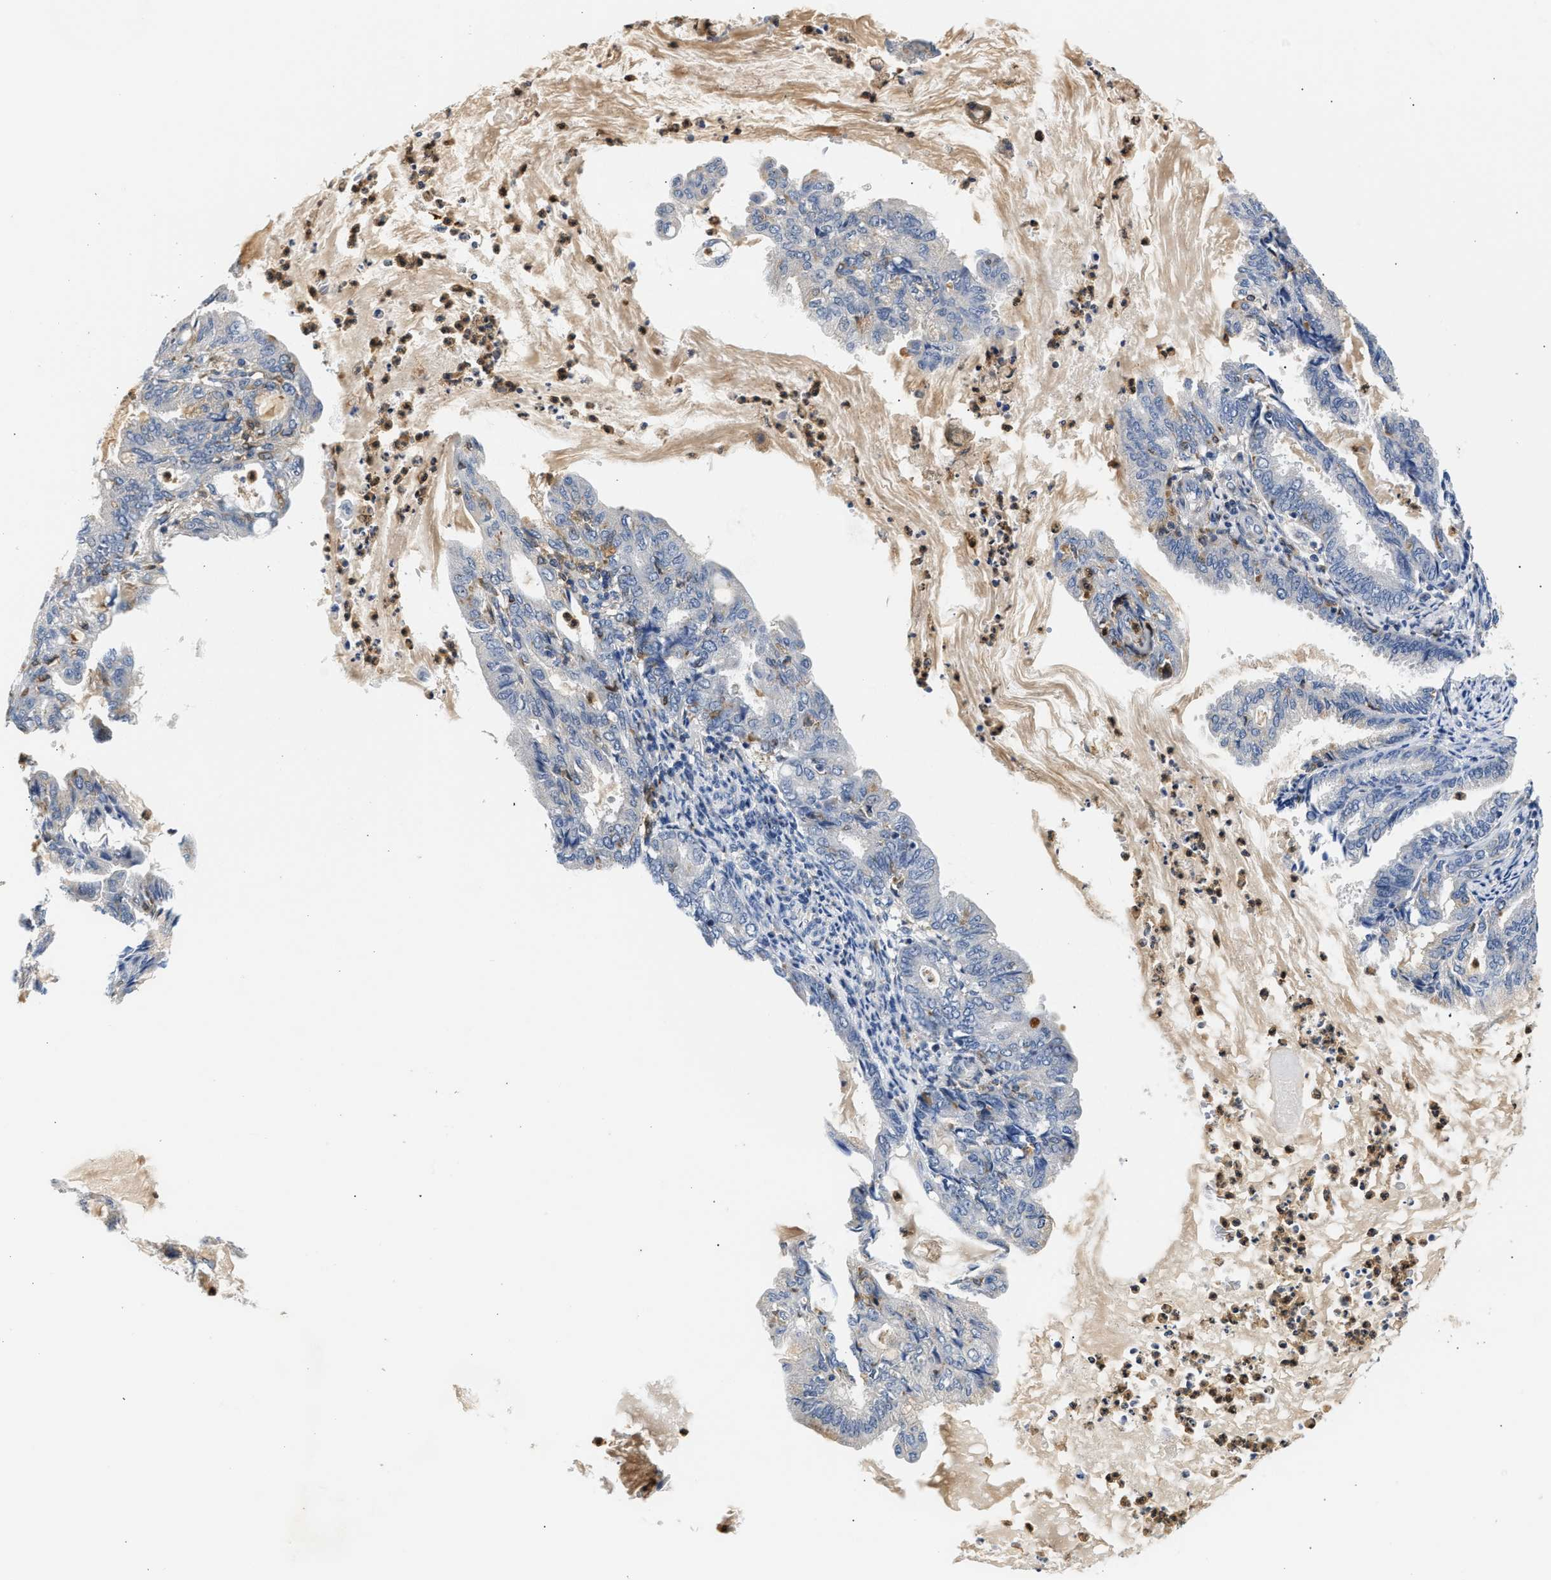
{"staining": {"intensity": "negative", "quantity": "none", "location": "none"}, "tissue": "endometrial cancer", "cell_type": "Tumor cells", "image_type": "cancer", "snomed": [{"axis": "morphology", "description": "Adenocarcinoma, NOS"}, {"axis": "topography", "description": "Endometrium"}], "caption": "IHC photomicrograph of neoplastic tissue: endometrial adenocarcinoma stained with DAB (3,3'-diaminobenzidine) reveals no significant protein positivity in tumor cells. The staining was performed using DAB to visualize the protein expression in brown, while the nuclei were stained in blue with hematoxylin (Magnification: 20x).", "gene": "RAB31", "patient": {"sex": "female", "age": 86}}